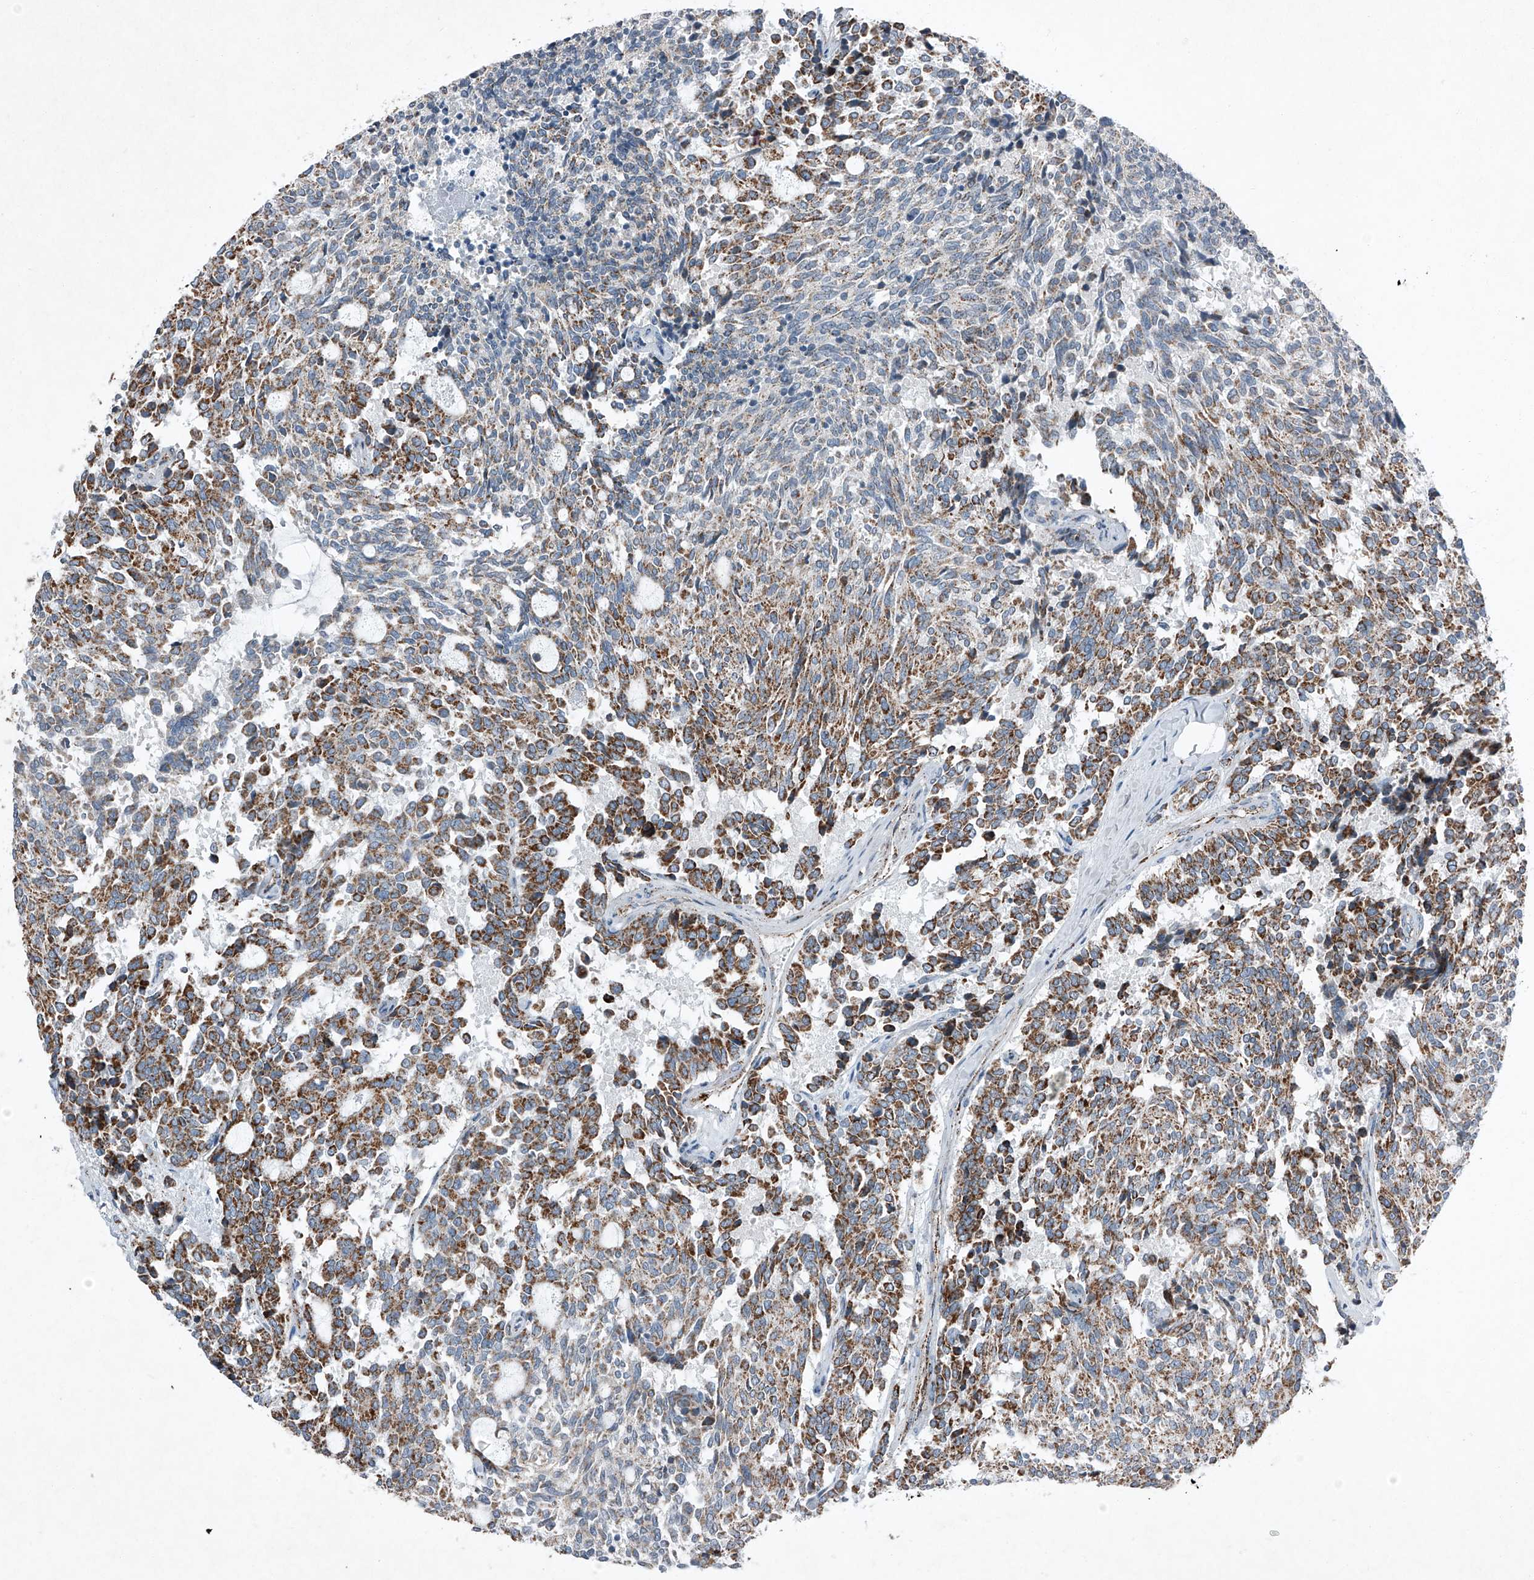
{"staining": {"intensity": "moderate", "quantity": ">75%", "location": "cytoplasmic/membranous"}, "tissue": "carcinoid", "cell_type": "Tumor cells", "image_type": "cancer", "snomed": [{"axis": "morphology", "description": "Carcinoid, malignant, NOS"}, {"axis": "topography", "description": "Pancreas"}], "caption": "Protein expression analysis of human carcinoid (malignant) reveals moderate cytoplasmic/membranous positivity in about >75% of tumor cells.", "gene": "CHRNA7", "patient": {"sex": "female", "age": 54}}